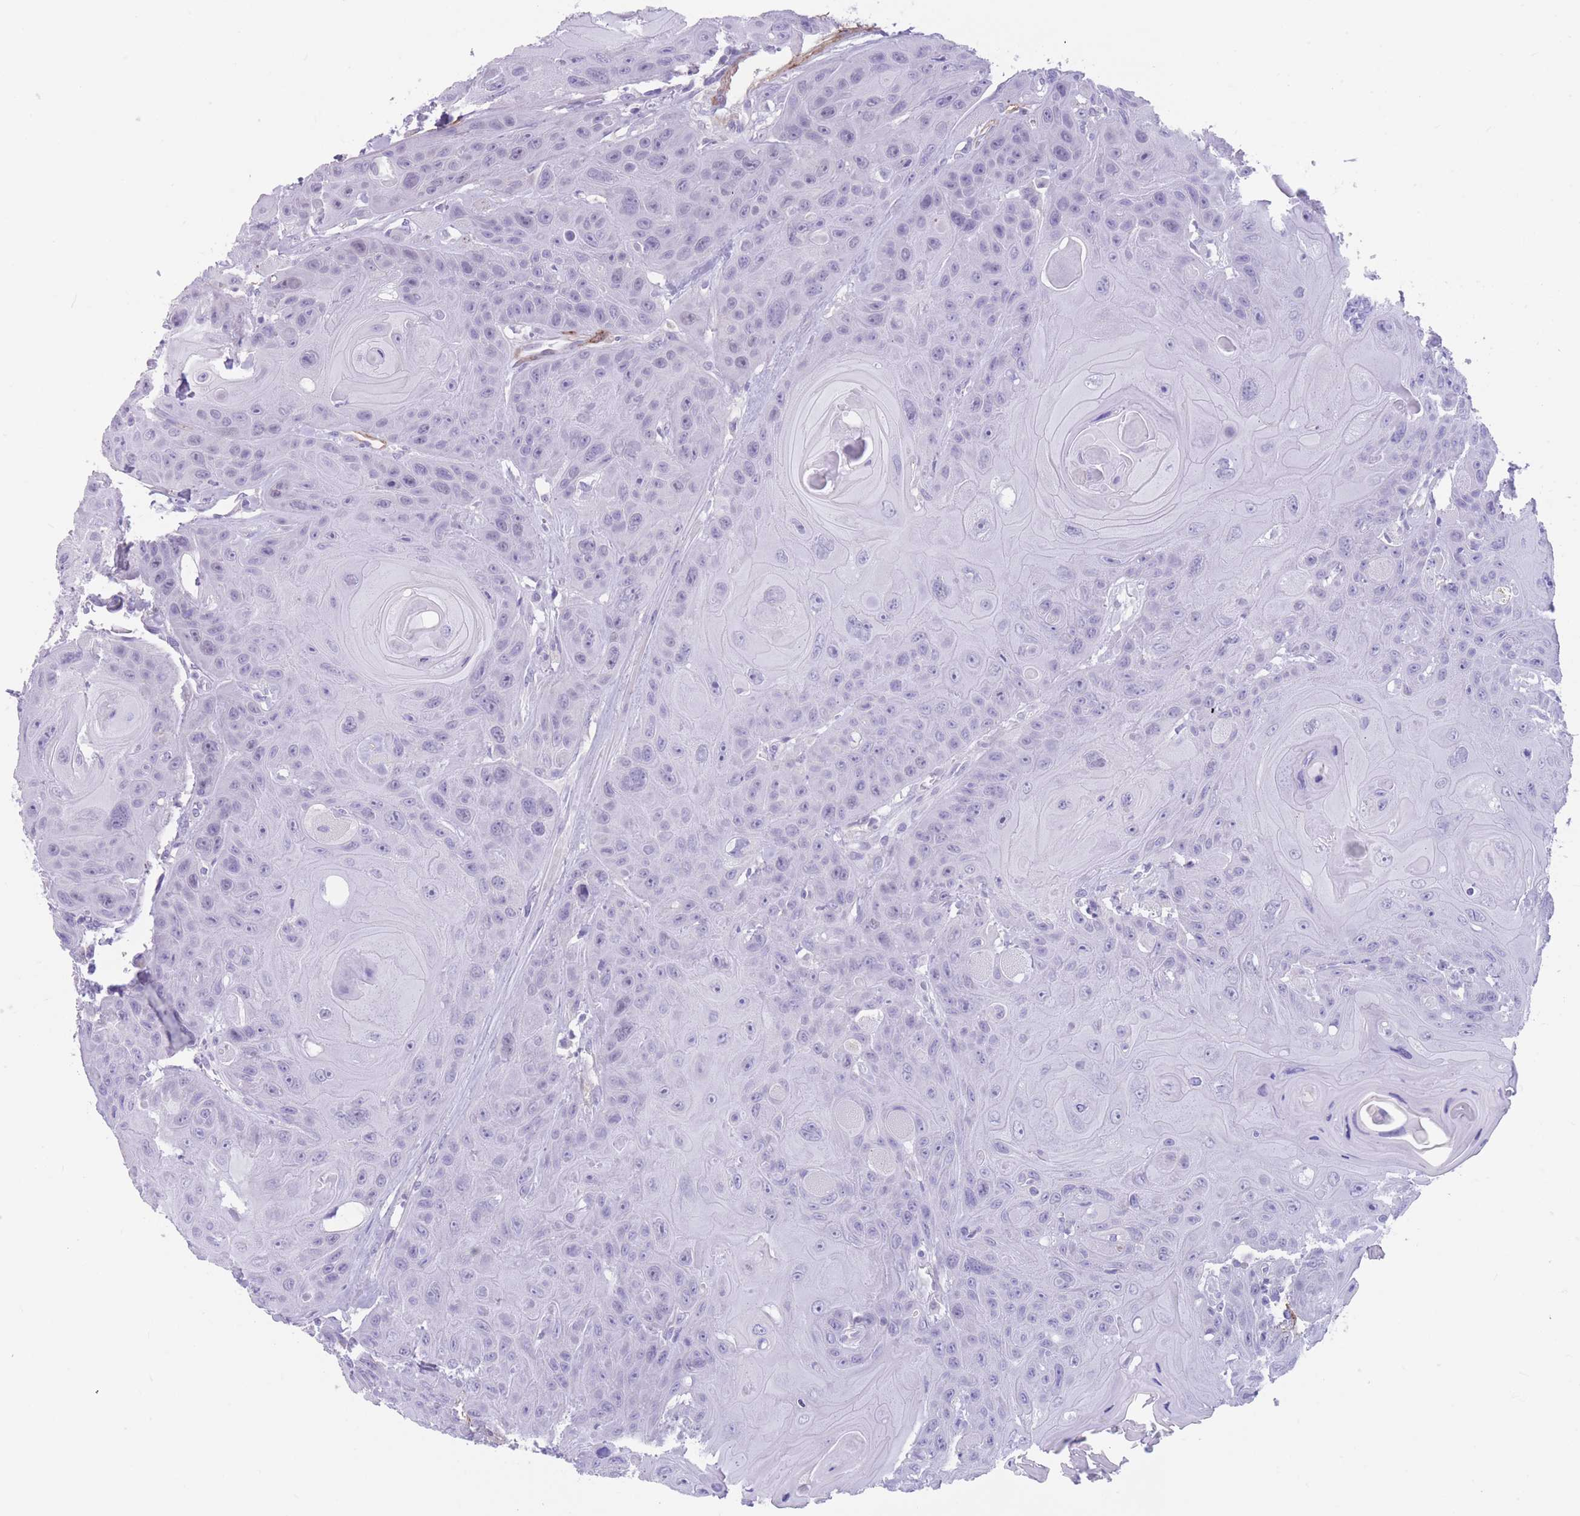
{"staining": {"intensity": "negative", "quantity": "none", "location": "none"}, "tissue": "head and neck cancer", "cell_type": "Tumor cells", "image_type": "cancer", "snomed": [{"axis": "morphology", "description": "Squamous cell carcinoma, NOS"}, {"axis": "topography", "description": "Head-Neck"}], "caption": "Immunohistochemical staining of head and neck cancer (squamous cell carcinoma) shows no significant staining in tumor cells.", "gene": "DPYD", "patient": {"sex": "female", "age": 59}}